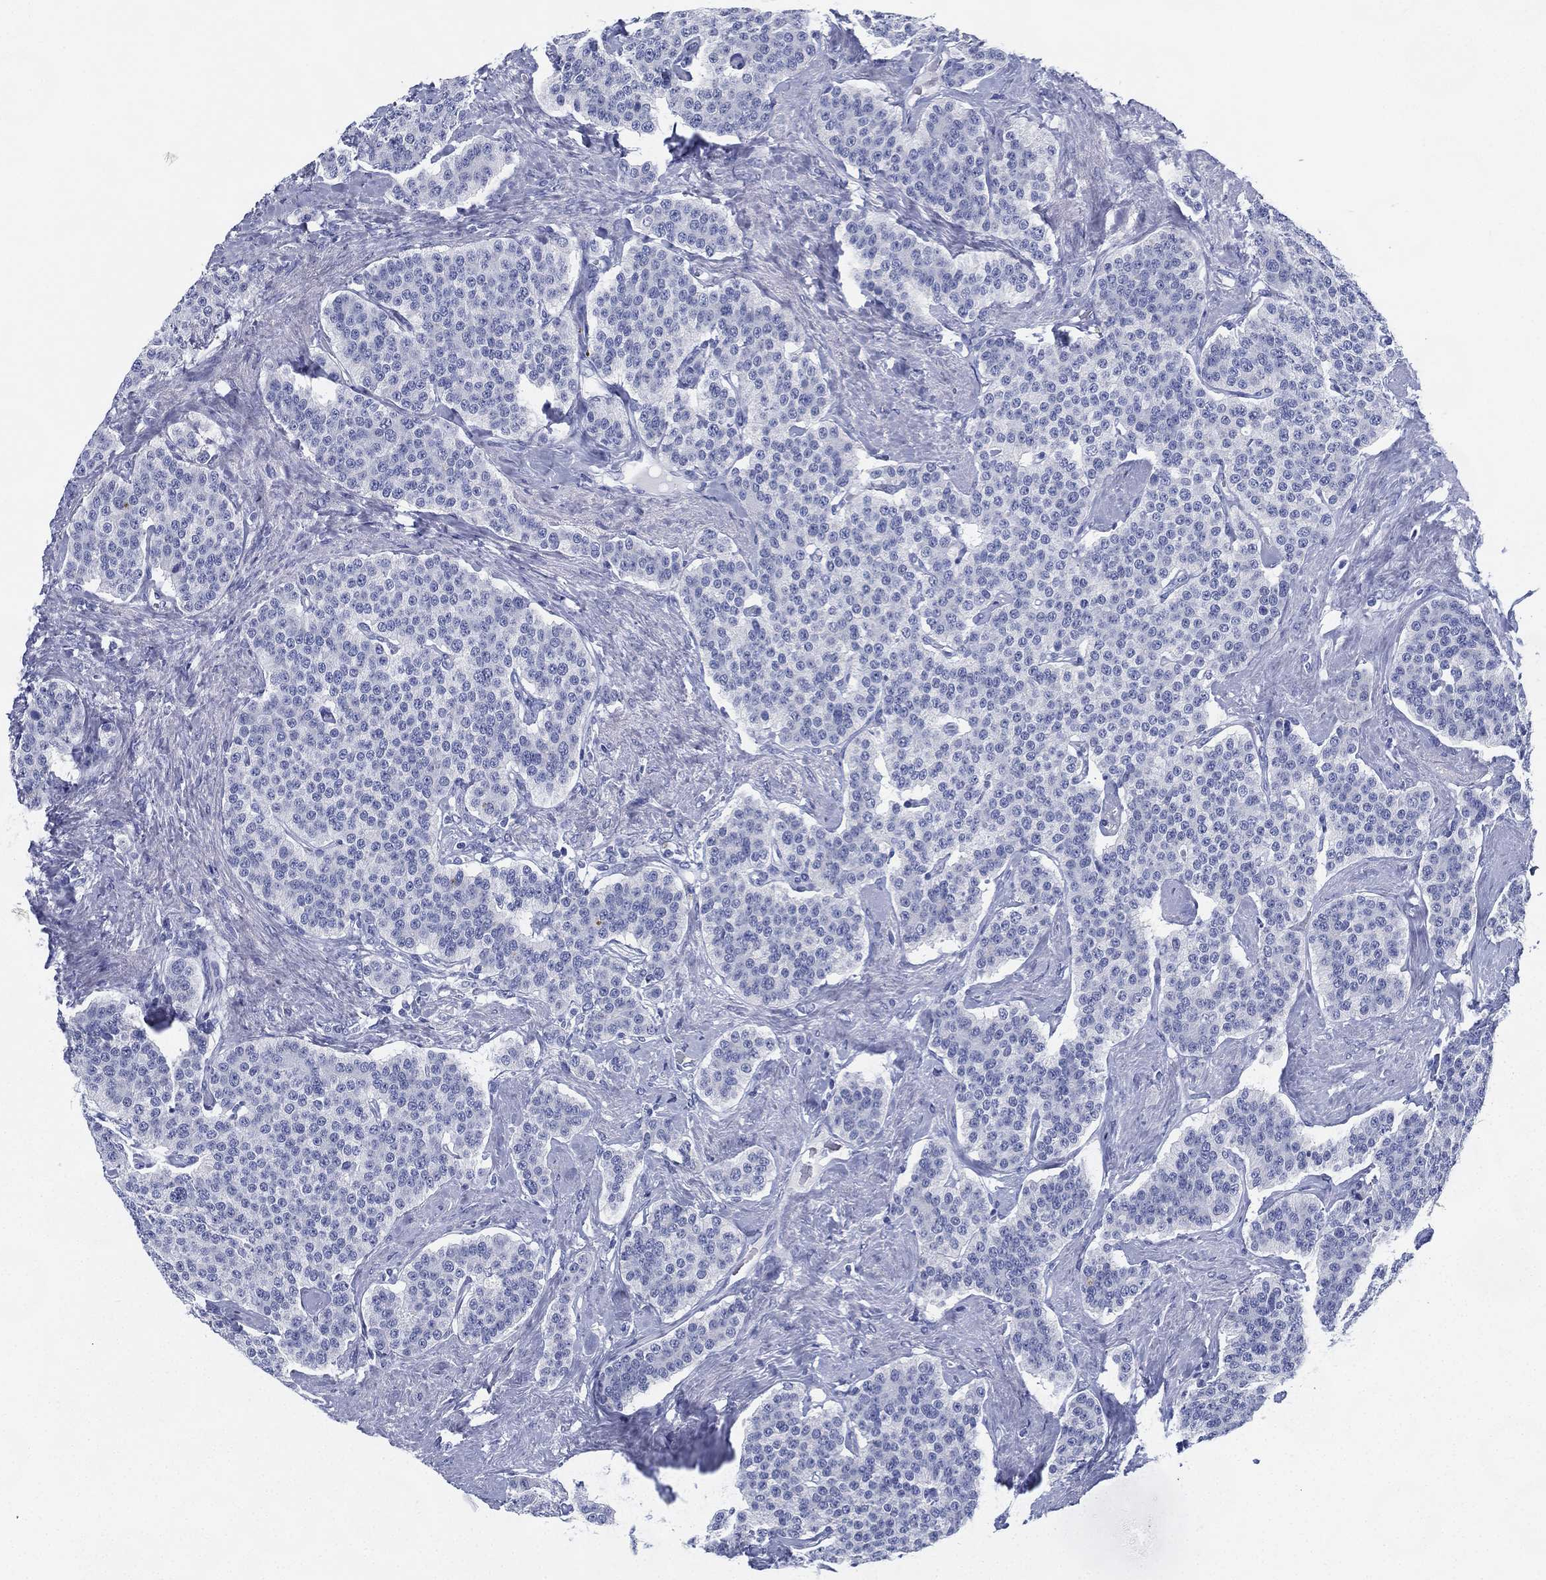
{"staining": {"intensity": "negative", "quantity": "none", "location": "none"}, "tissue": "carcinoid", "cell_type": "Tumor cells", "image_type": "cancer", "snomed": [{"axis": "morphology", "description": "Carcinoid, malignant, NOS"}, {"axis": "topography", "description": "Small intestine"}], "caption": "IHC of carcinoid reveals no expression in tumor cells.", "gene": "DEFB121", "patient": {"sex": "female", "age": 58}}